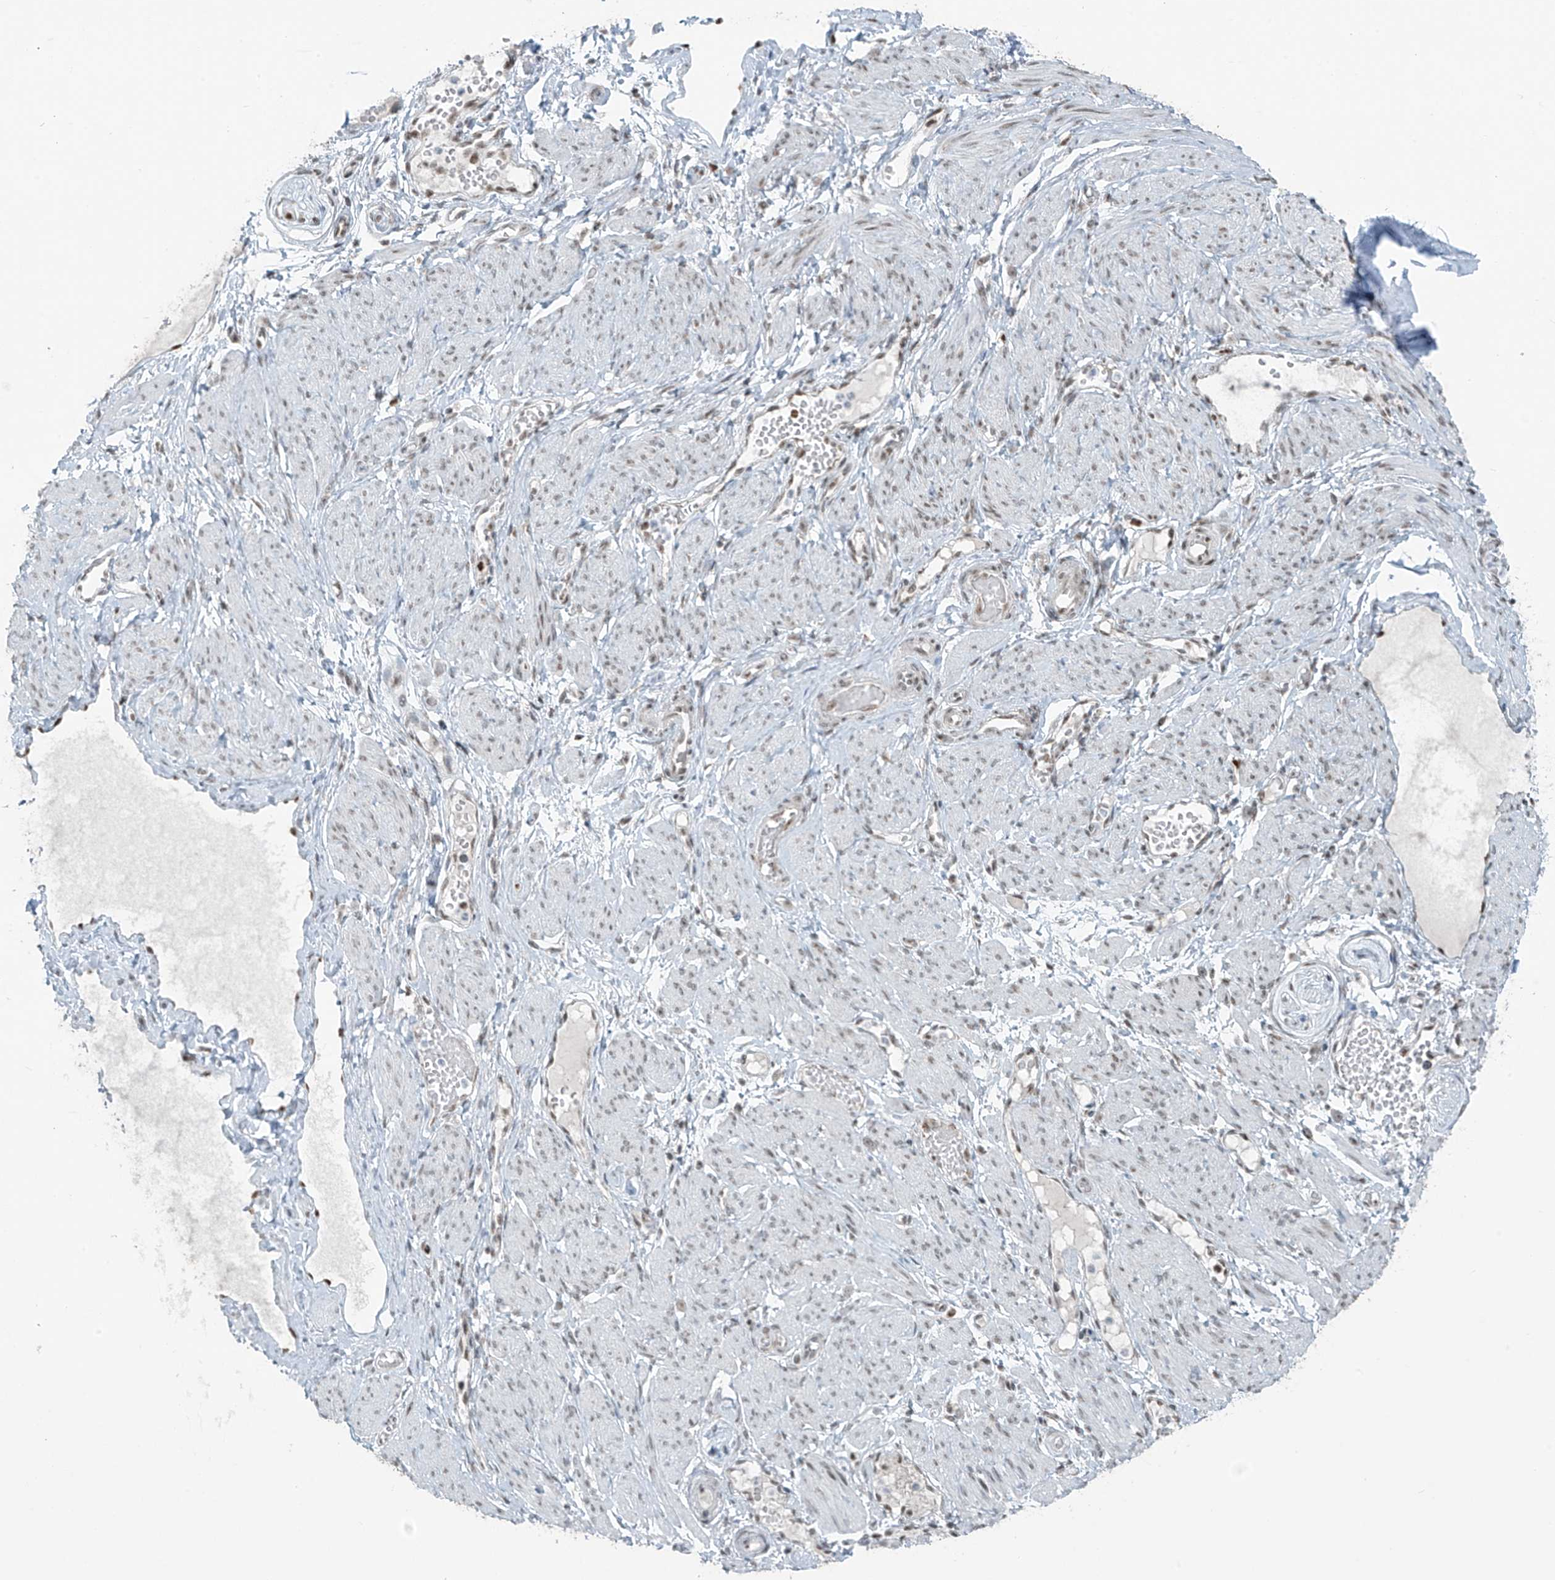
{"staining": {"intensity": "moderate", "quantity": ">75%", "location": "nuclear"}, "tissue": "soft tissue", "cell_type": "Fibroblasts", "image_type": "normal", "snomed": [{"axis": "morphology", "description": "Normal tissue, NOS"}, {"axis": "topography", "description": "Smooth muscle"}, {"axis": "topography", "description": "Peripheral nerve tissue"}], "caption": "Protein expression analysis of normal soft tissue shows moderate nuclear expression in approximately >75% of fibroblasts.", "gene": "WRNIP1", "patient": {"sex": "female", "age": 39}}